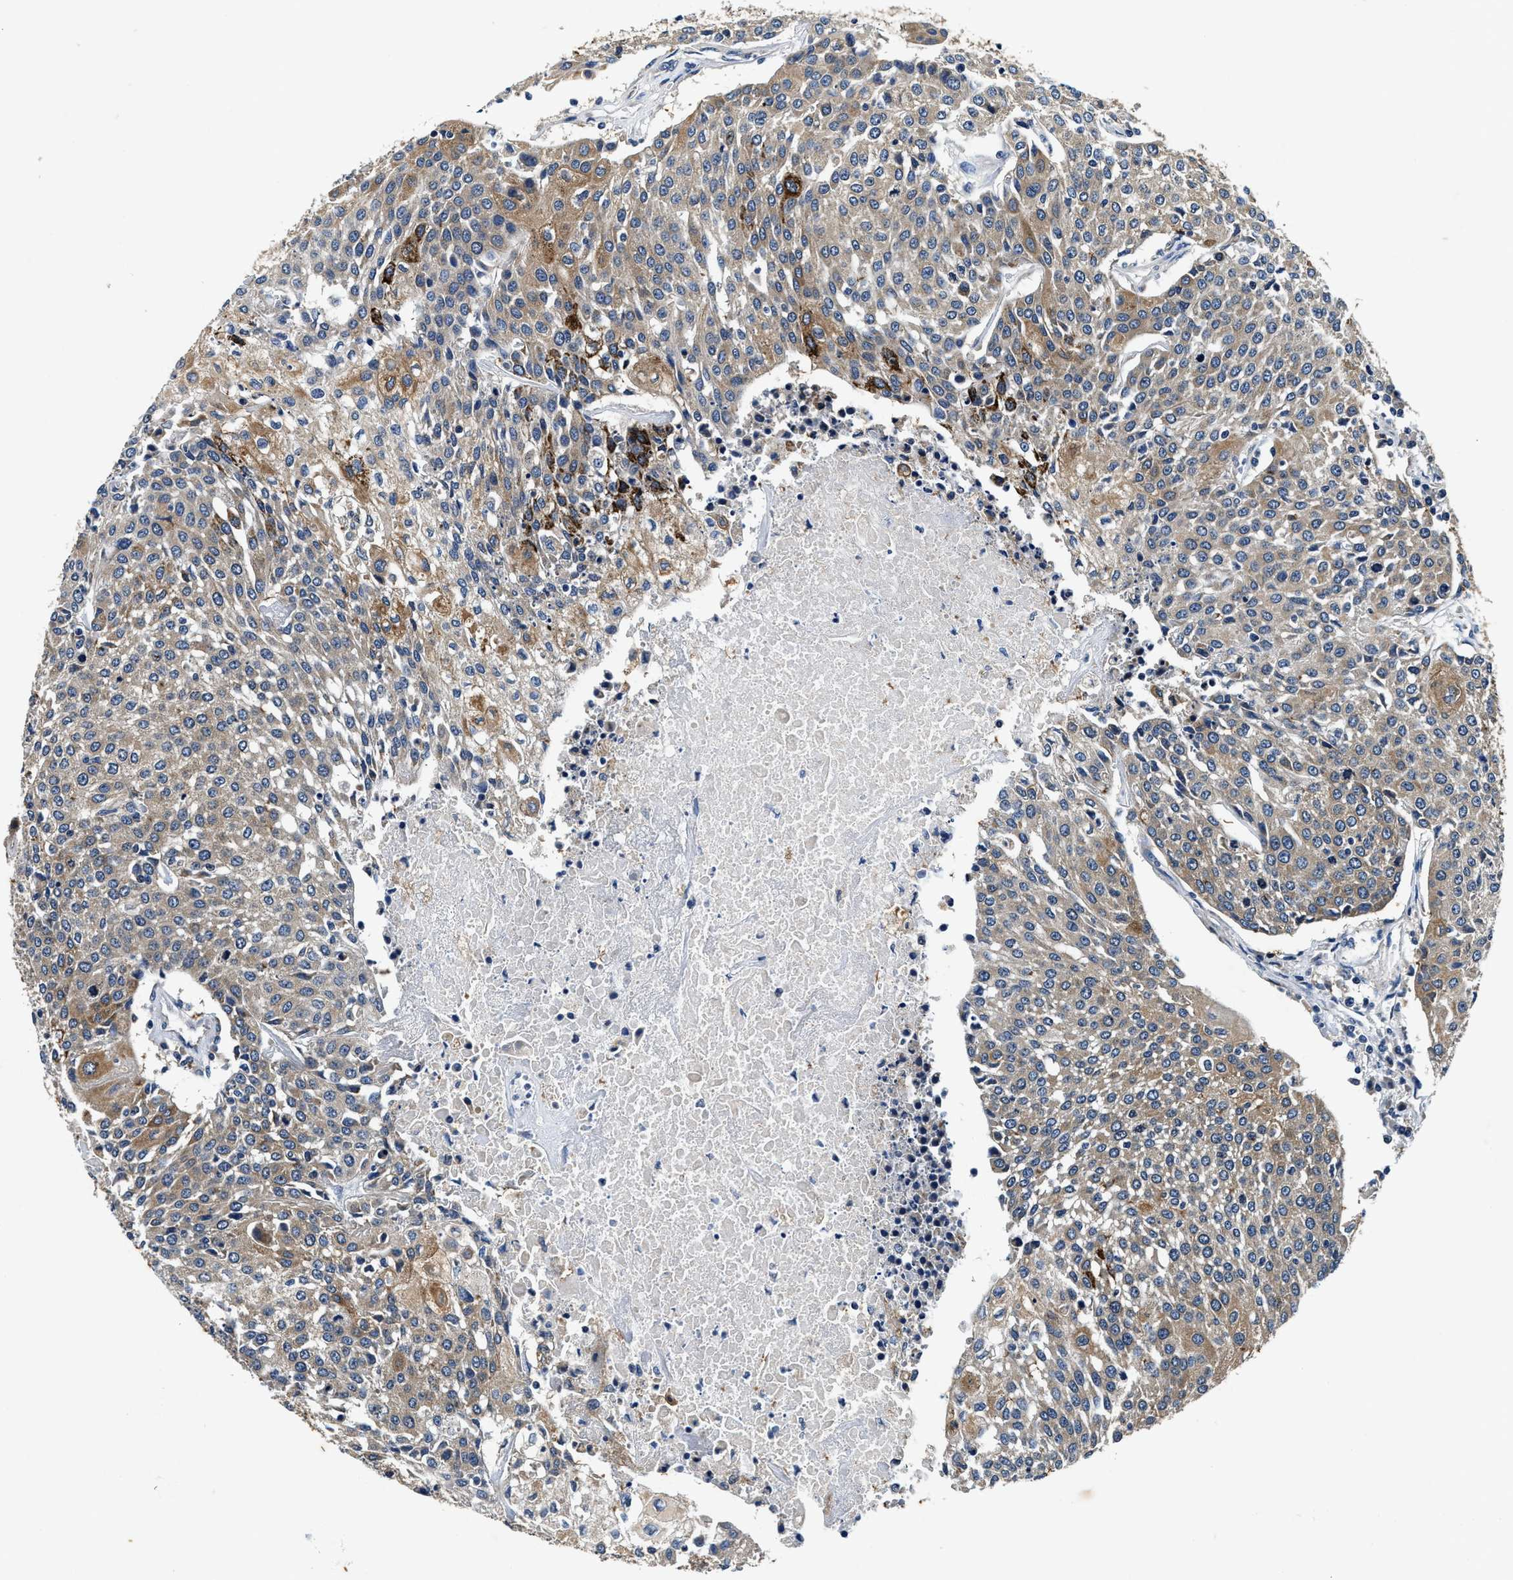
{"staining": {"intensity": "weak", "quantity": ">75%", "location": "cytoplasmic/membranous"}, "tissue": "urothelial cancer", "cell_type": "Tumor cells", "image_type": "cancer", "snomed": [{"axis": "morphology", "description": "Urothelial carcinoma, High grade"}, {"axis": "topography", "description": "Urinary bladder"}], "caption": "Weak cytoplasmic/membranous expression is appreciated in about >75% of tumor cells in urothelial cancer.", "gene": "PI4KB", "patient": {"sex": "female", "age": 85}}